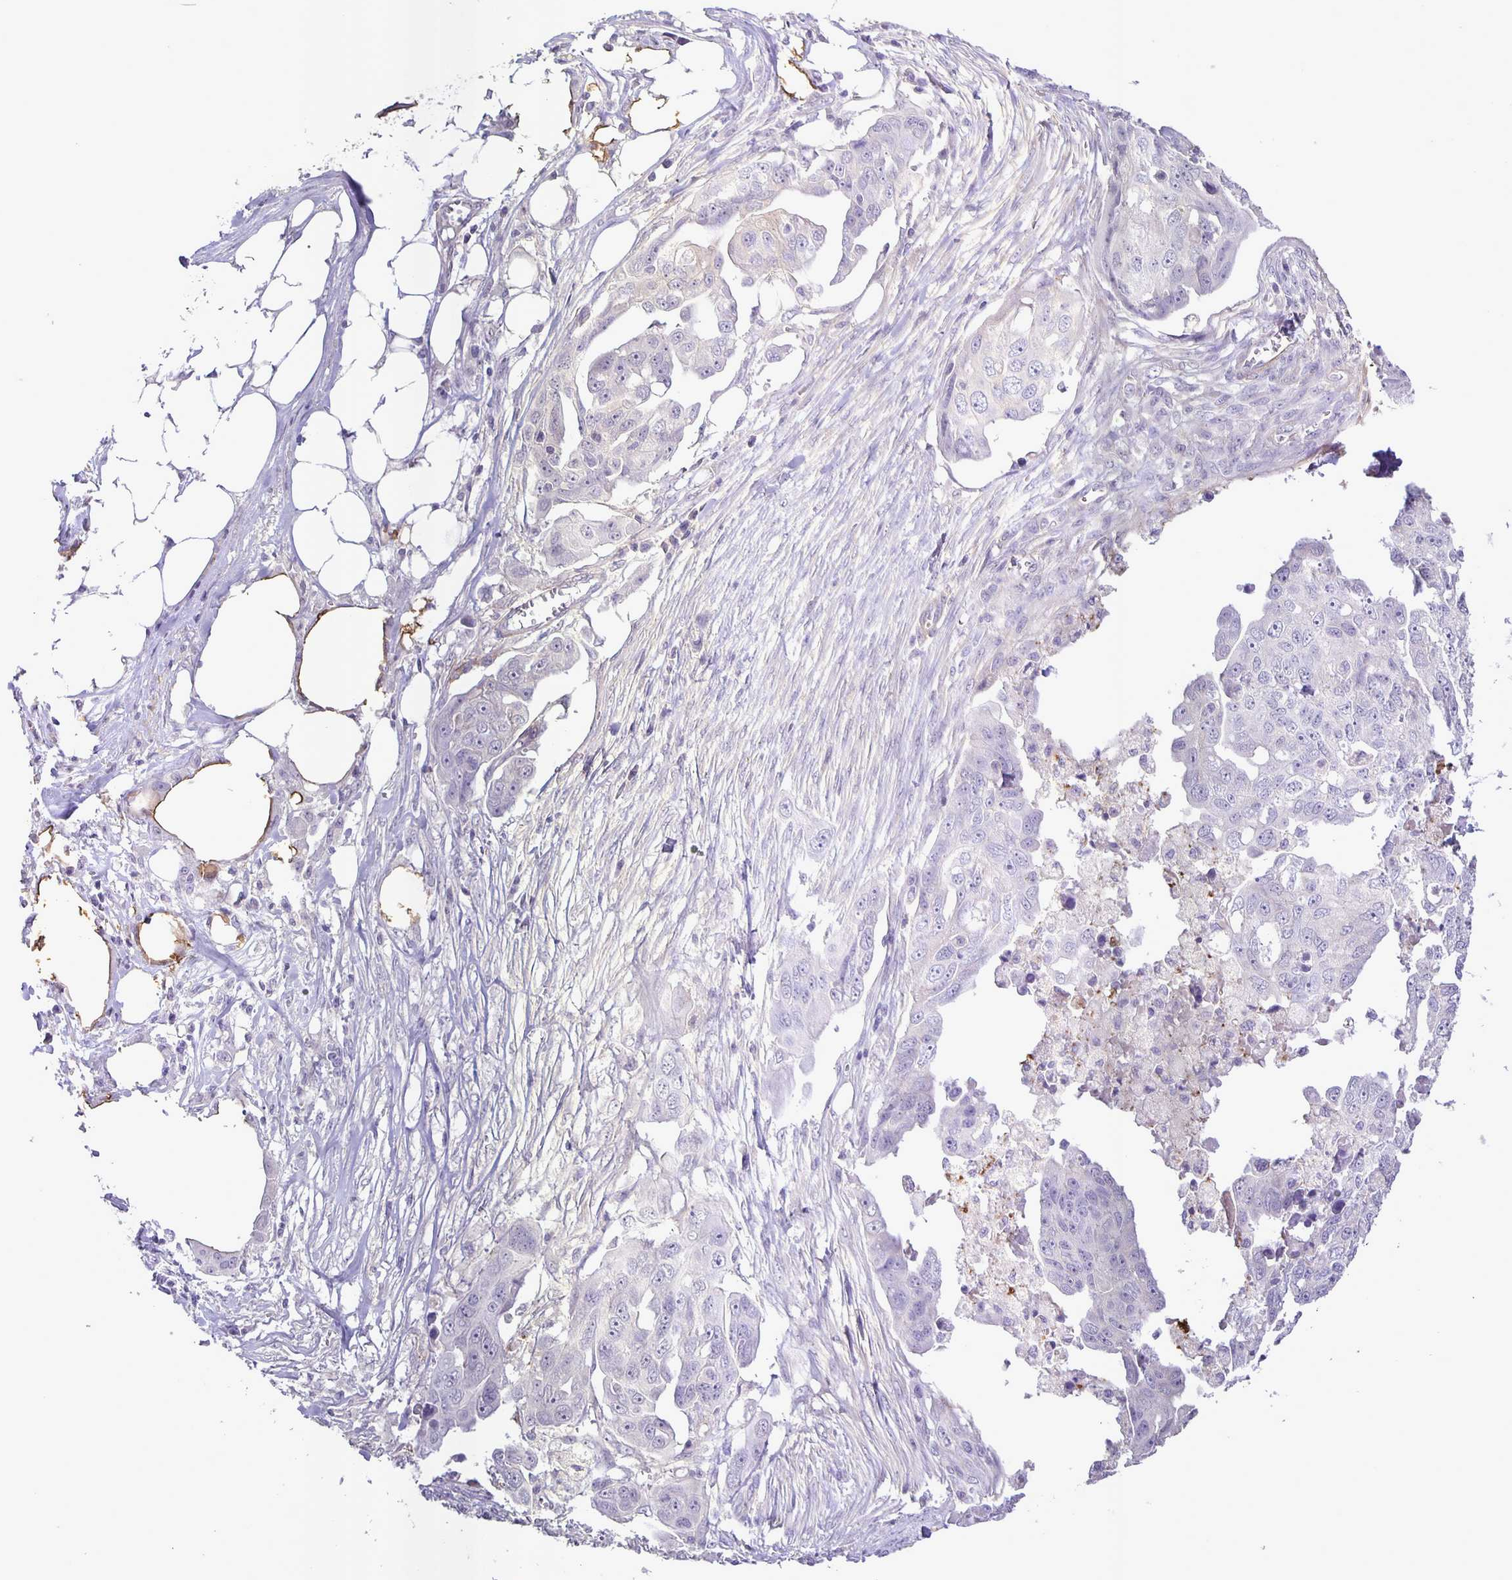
{"staining": {"intensity": "negative", "quantity": "none", "location": "none"}, "tissue": "ovarian cancer", "cell_type": "Tumor cells", "image_type": "cancer", "snomed": [{"axis": "morphology", "description": "Carcinoma, endometroid"}, {"axis": "topography", "description": "Ovary"}], "caption": "Tumor cells are negative for brown protein staining in endometroid carcinoma (ovarian).", "gene": "SRCIN1", "patient": {"sex": "female", "age": 70}}